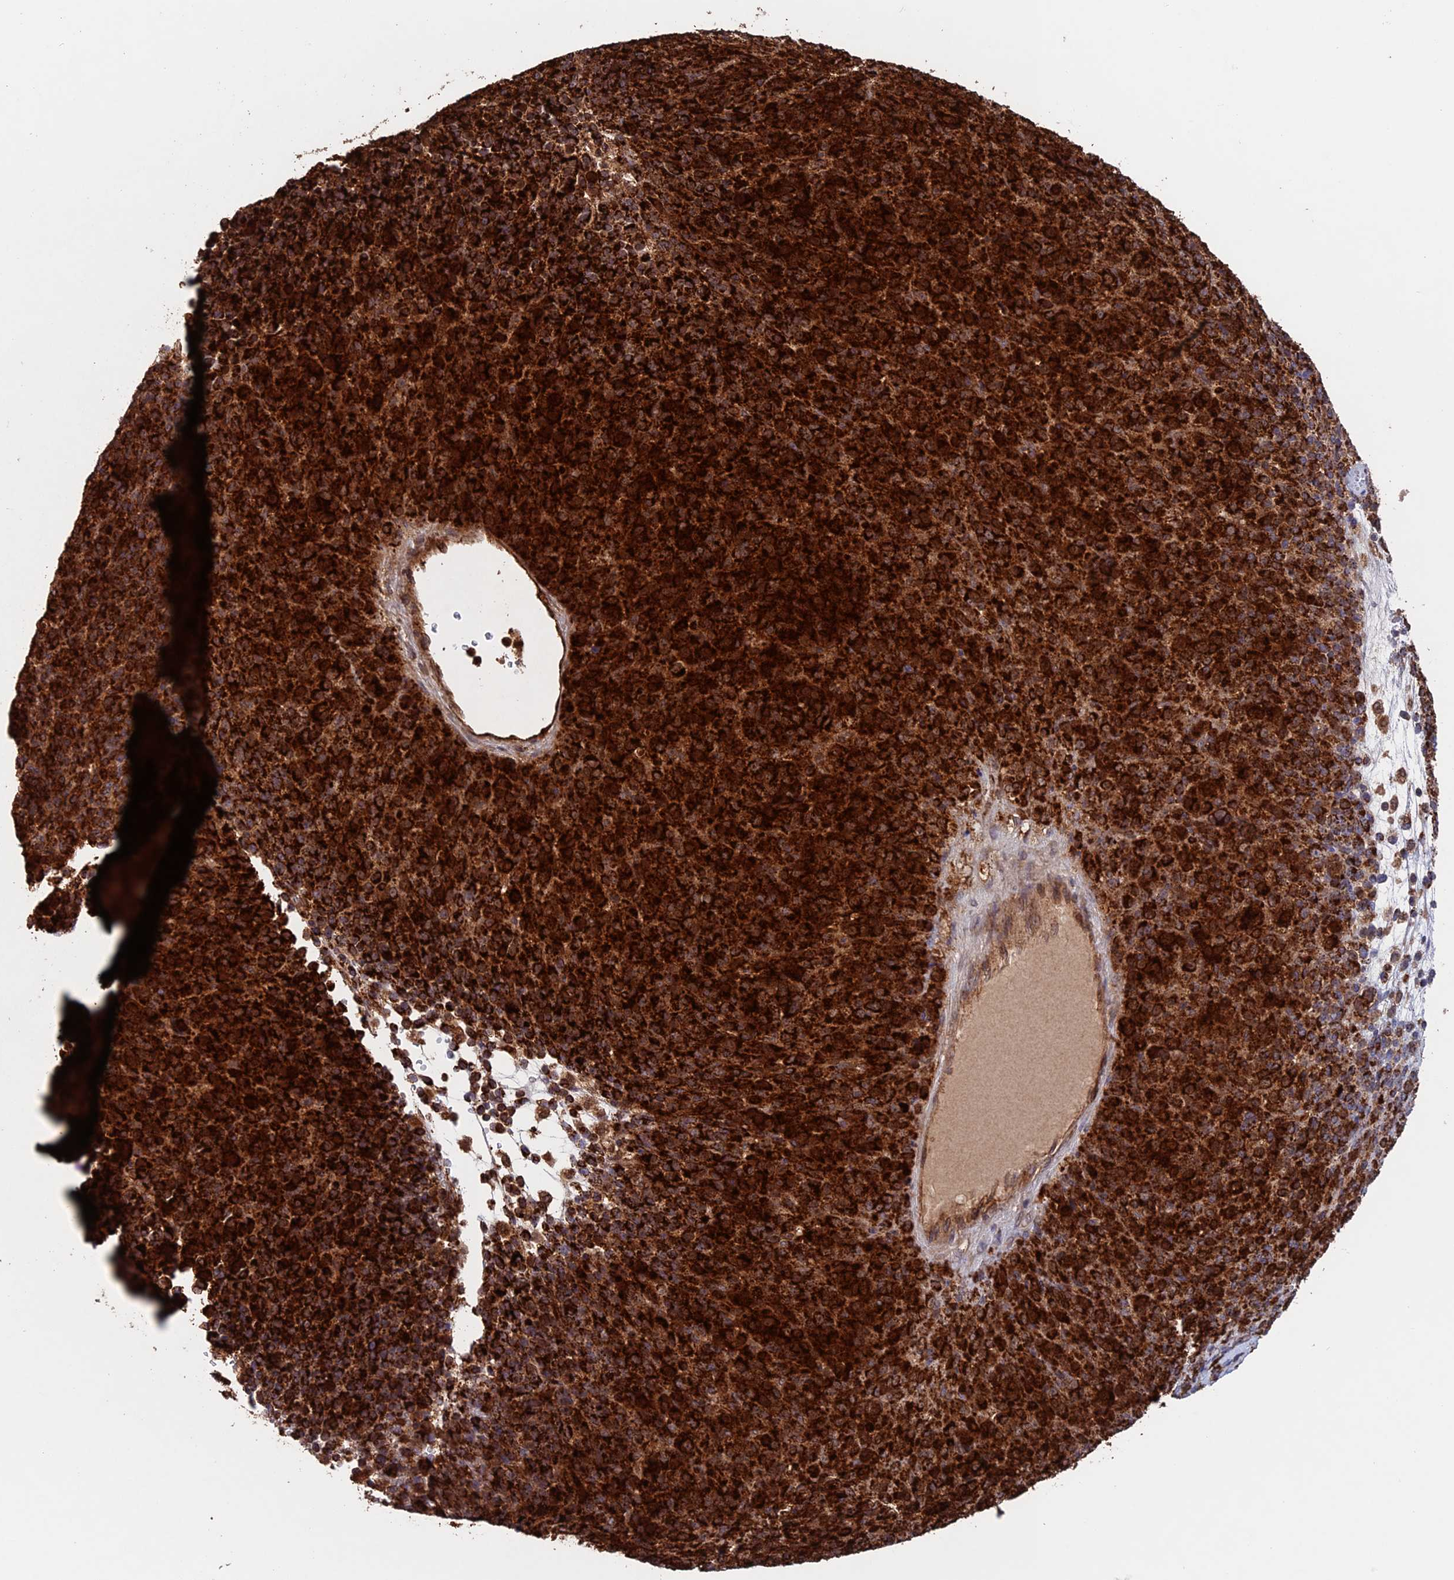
{"staining": {"intensity": "strong", "quantity": ">75%", "location": "cytoplasmic/membranous"}, "tissue": "melanoma", "cell_type": "Tumor cells", "image_type": "cancer", "snomed": [{"axis": "morphology", "description": "Malignant melanoma, Metastatic site"}, {"axis": "topography", "description": "Brain"}], "caption": "This is a micrograph of immunohistochemistry (IHC) staining of melanoma, which shows strong expression in the cytoplasmic/membranous of tumor cells.", "gene": "DTYMK", "patient": {"sex": "female", "age": 56}}